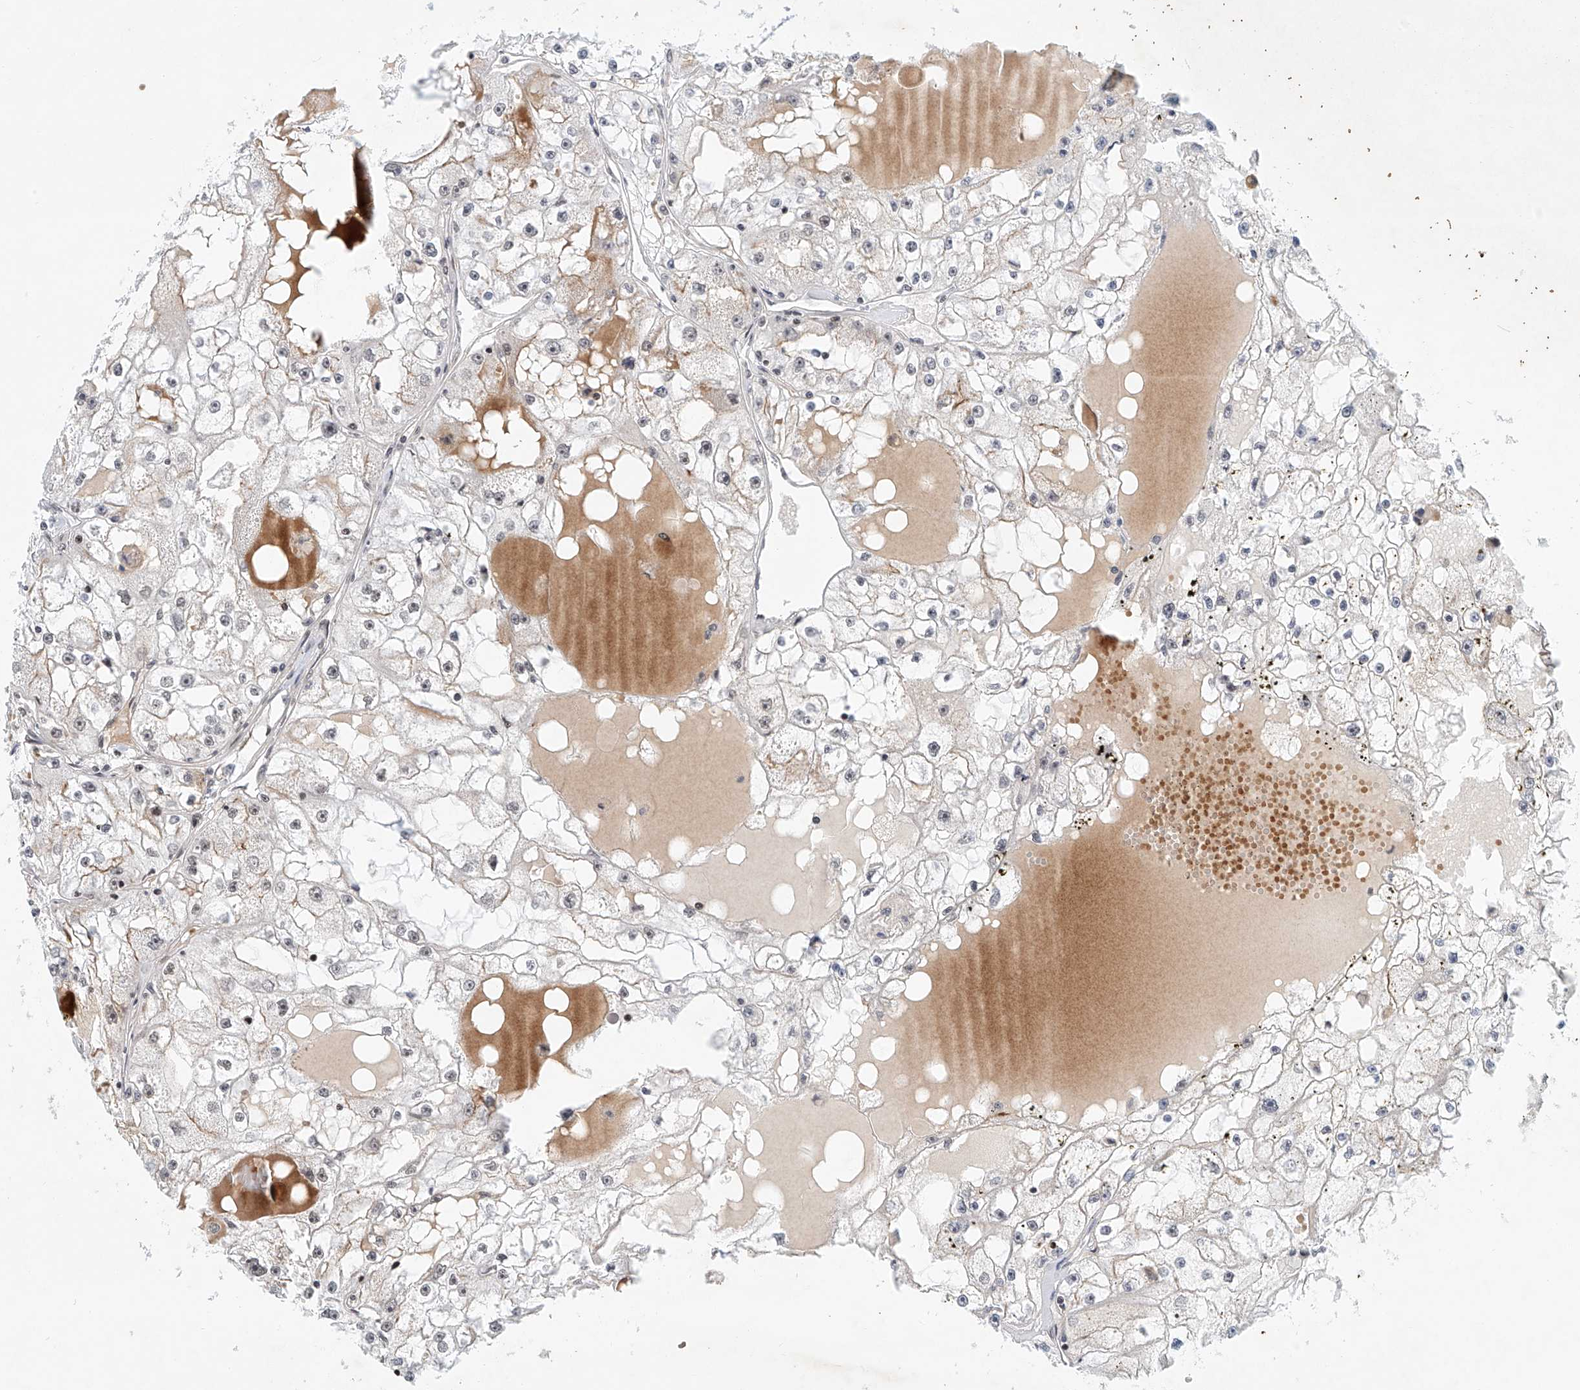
{"staining": {"intensity": "weak", "quantity": "25%-75%", "location": "nuclear"}, "tissue": "renal cancer", "cell_type": "Tumor cells", "image_type": "cancer", "snomed": [{"axis": "morphology", "description": "Adenocarcinoma, NOS"}, {"axis": "topography", "description": "Kidney"}], "caption": "A brown stain highlights weak nuclear positivity of a protein in renal cancer tumor cells. (IHC, brightfield microscopy, high magnification).", "gene": "ZNF470", "patient": {"sex": "male", "age": 56}}